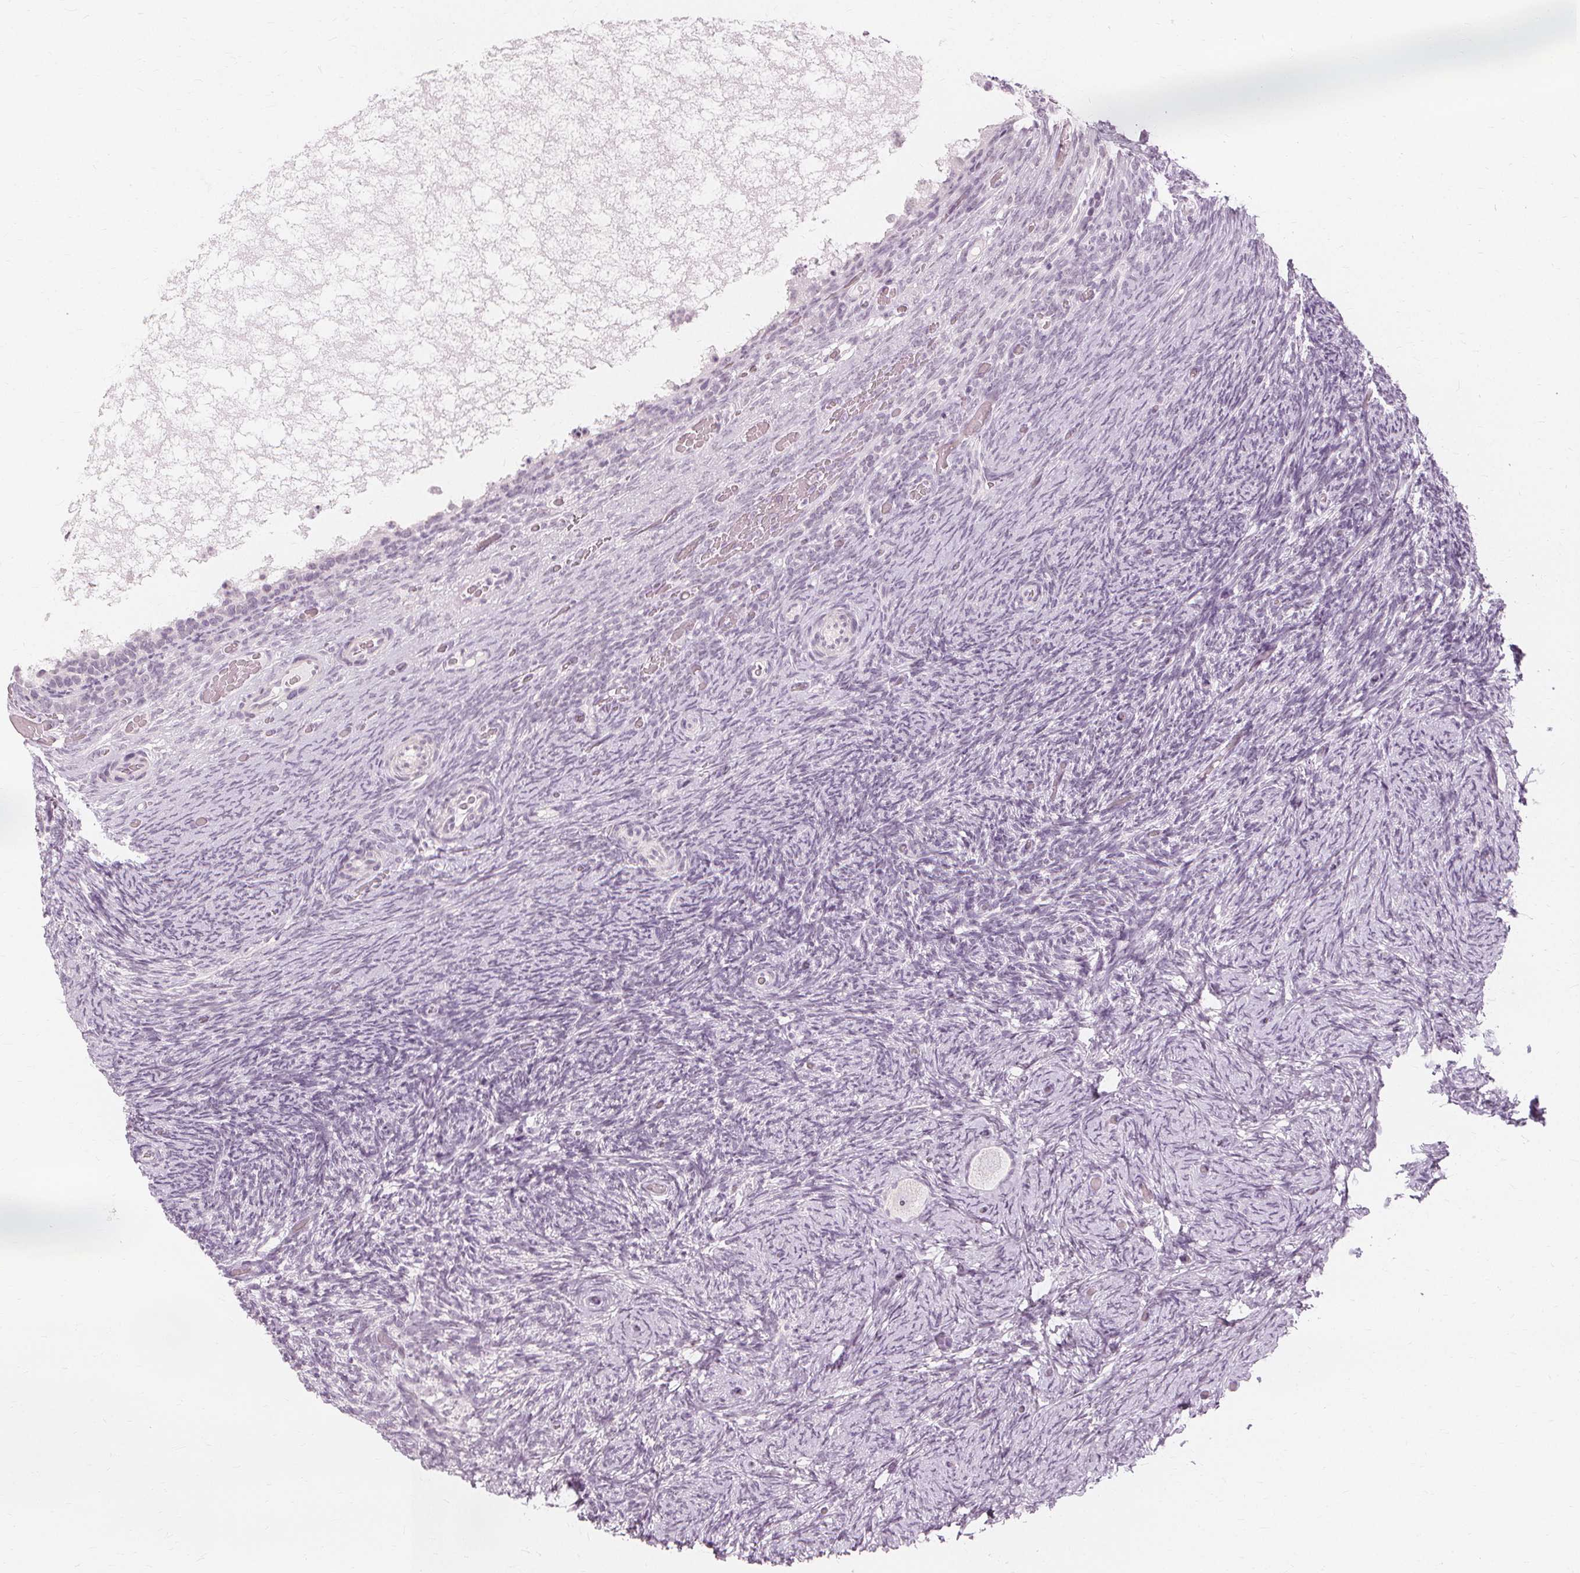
{"staining": {"intensity": "negative", "quantity": "none", "location": "none"}, "tissue": "ovary", "cell_type": "Follicle cells", "image_type": "normal", "snomed": [{"axis": "morphology", "description": "Normal tissue, NOS"}, {"axis": "topography", "description": "Ovary"}], "caption": "Histopathology image shows no protein positivity in follicle cells of normal ovary.", "gene": "NXPE1", "patient": {"sex": "female", "age": 34}}